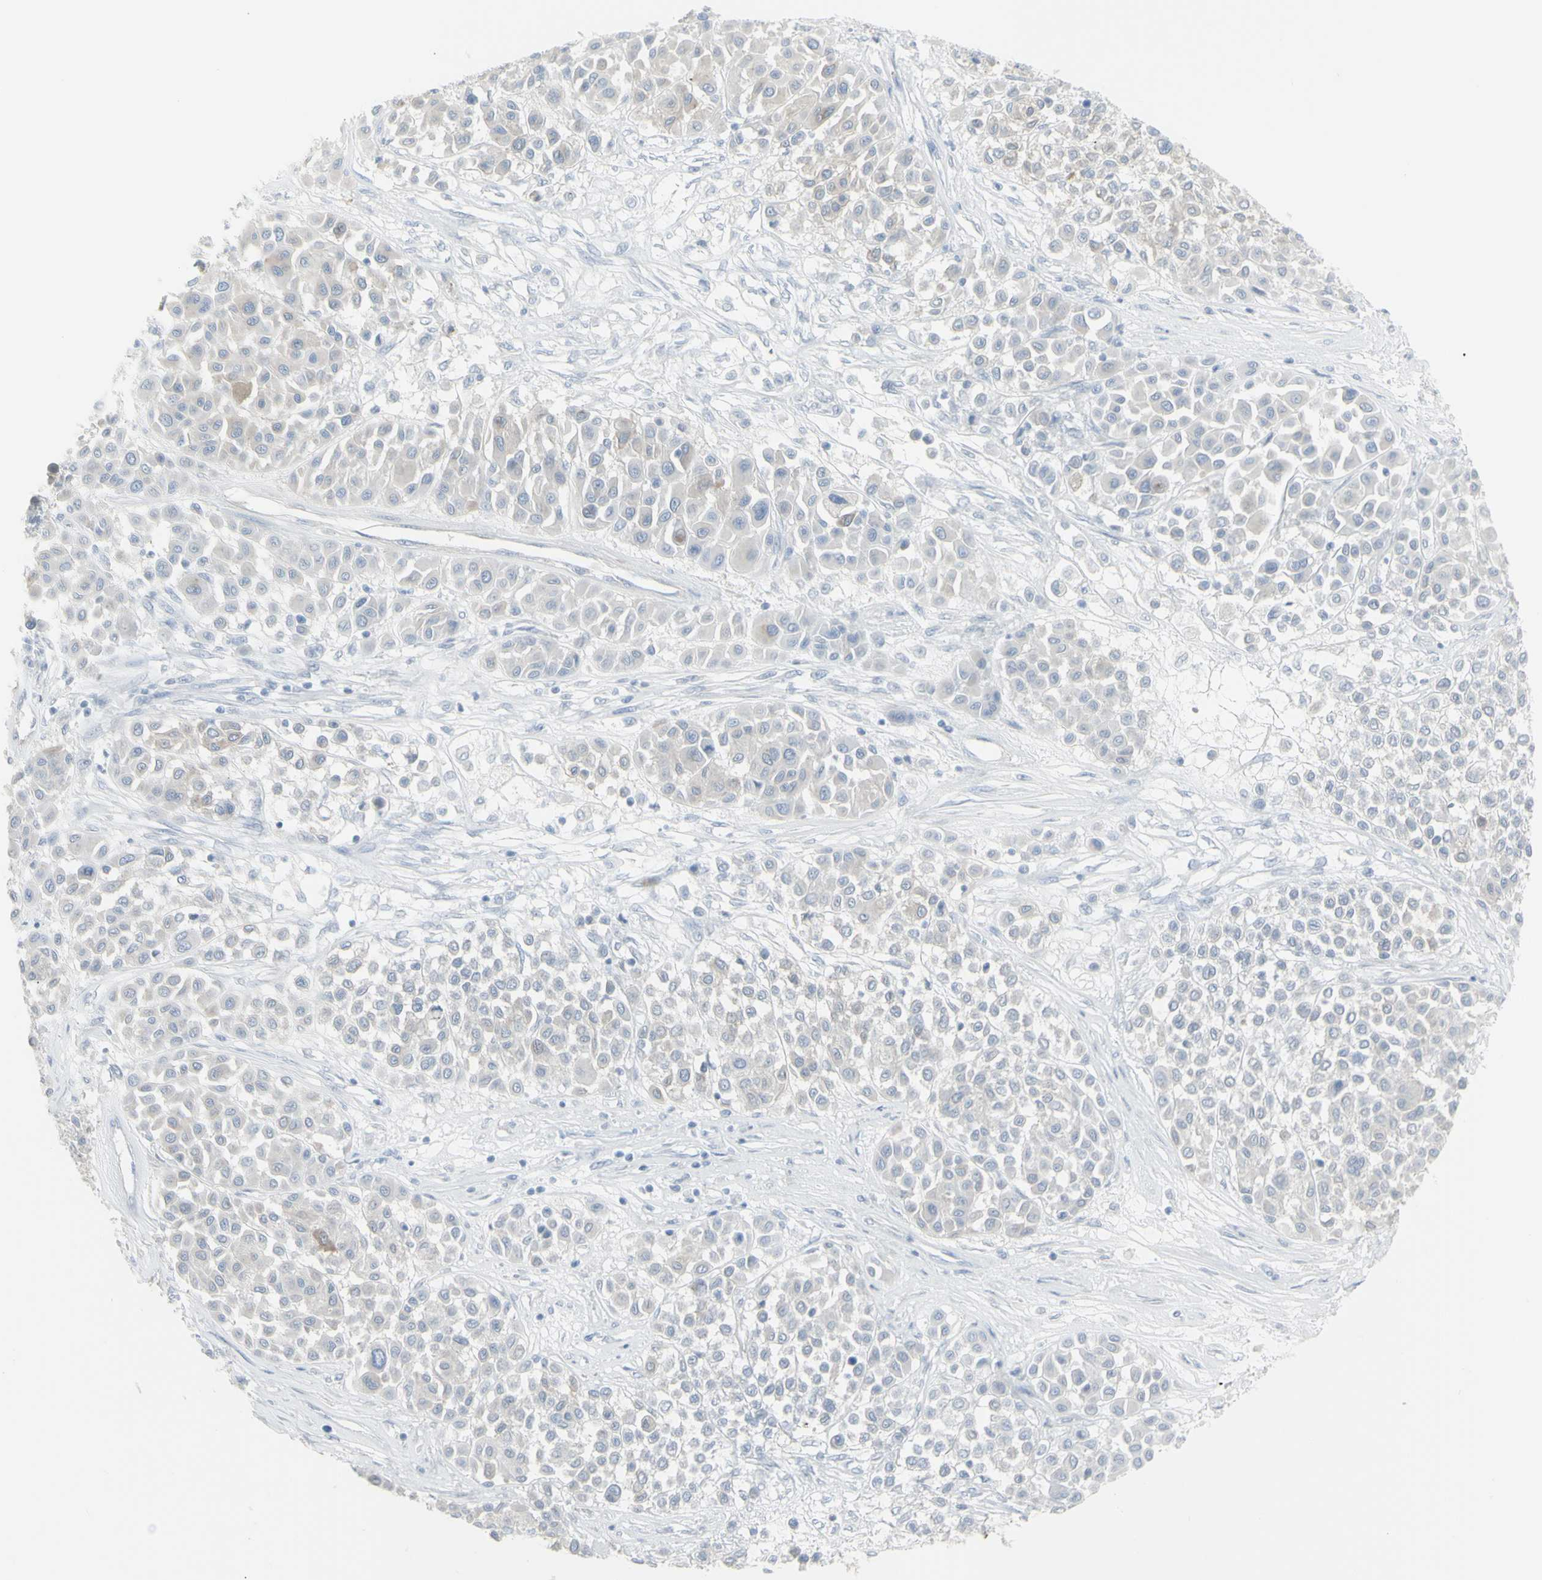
{"staining": {"intensity": "negative", "quantity": "none", "location": "none"}, "tissue": "melanoma", "cell_type": "Tumor cells", "image_type": "cancer", "snomed": [{"axis": "morphology", "description": "Malignant melanoma, Metastatic site"}, {"axis": "topography", "description": "Soft tissue"}], "caption": "There is no significant positivity in tumor cells of malignant melanoma (metastatic site).", "gene": "ENSG00000198211", "patient": {"sex": "male", "age": 41}}